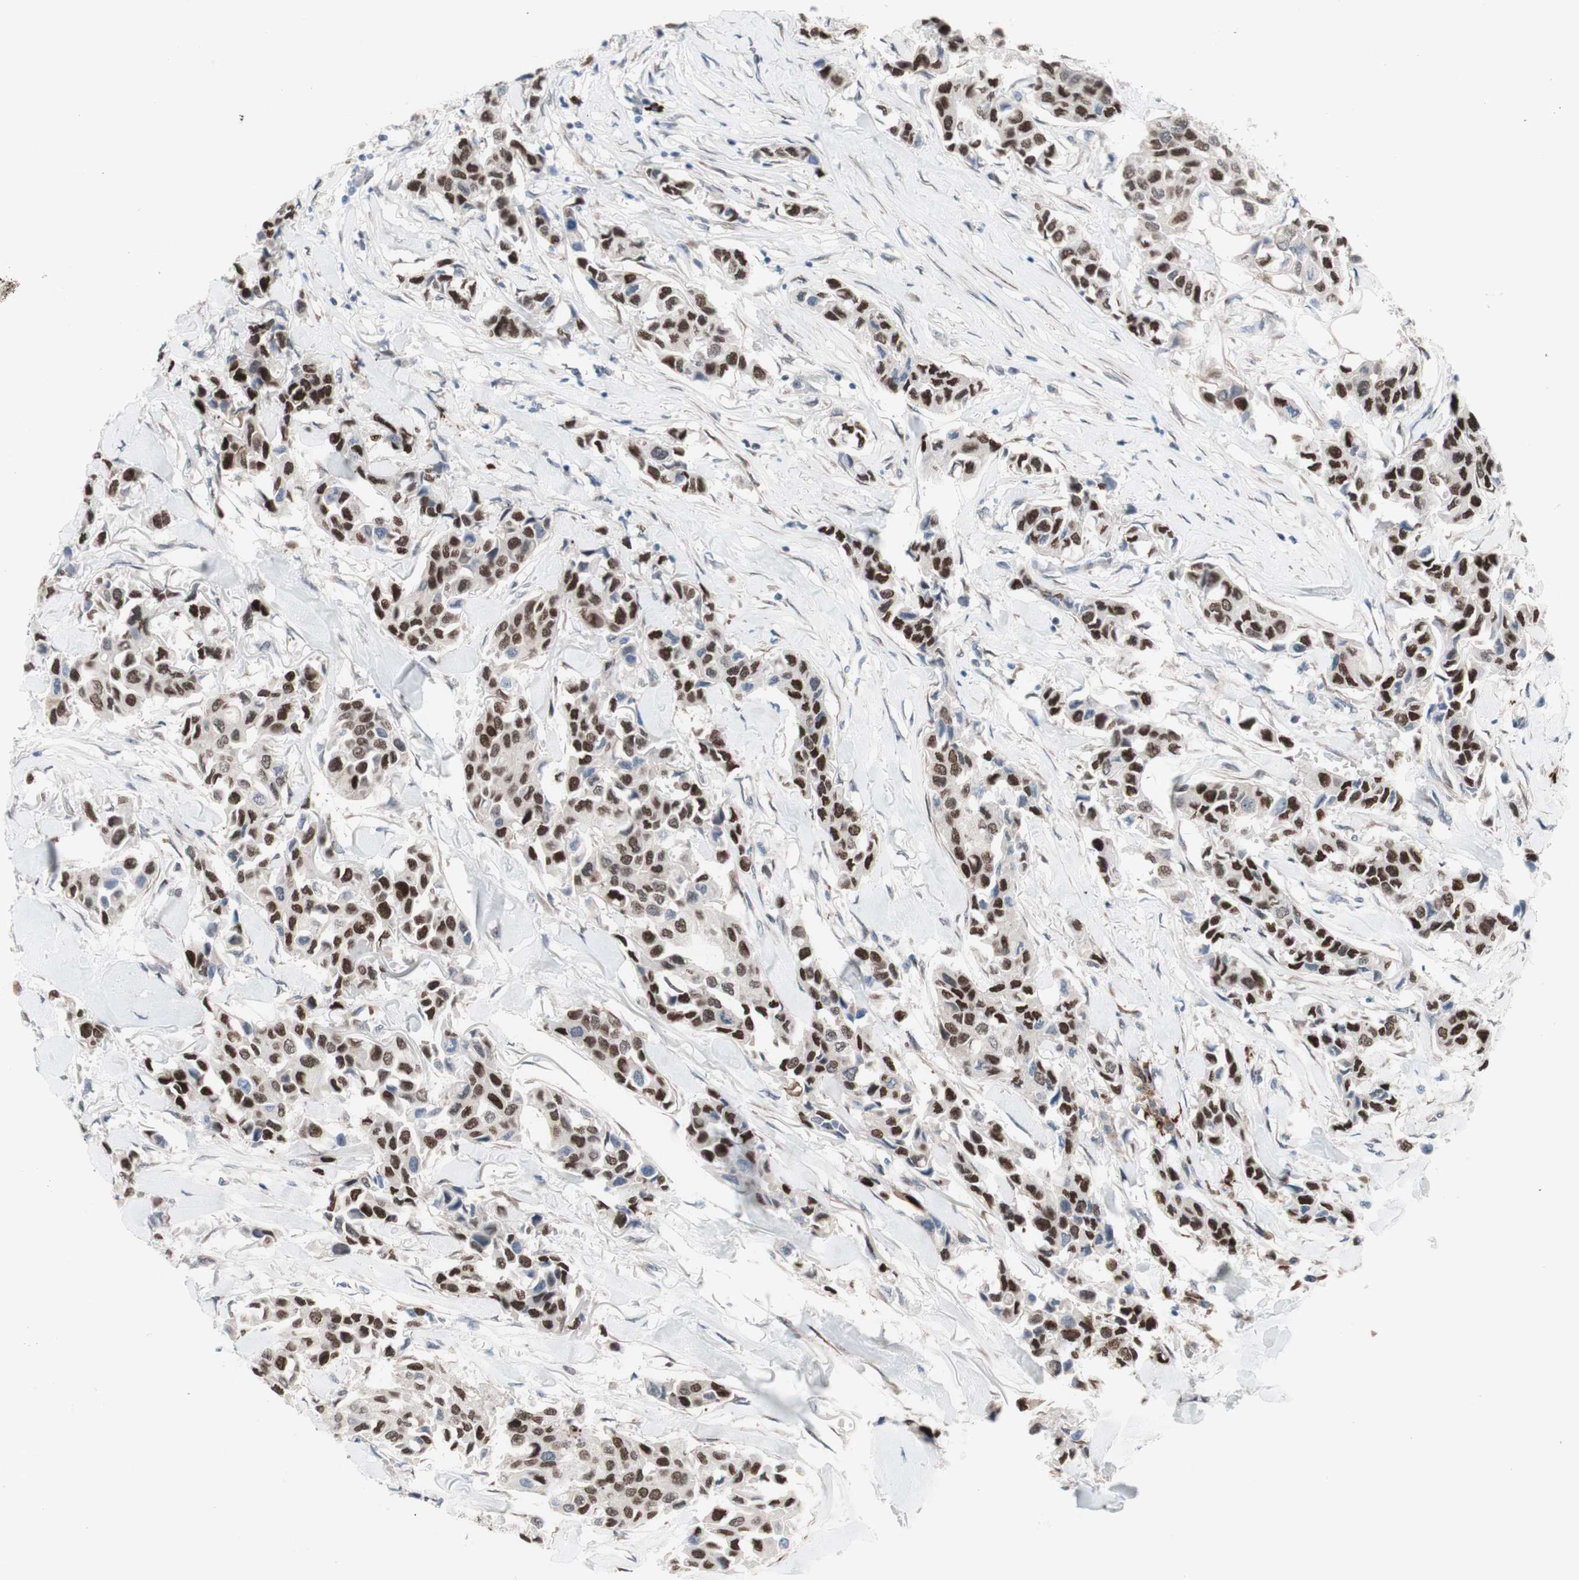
{"staining": {"intensity": "moderate", "quantity": "25%-75%", "location": "nuclear"}, "tissue": "breast cancer", "cell_type": "Tumor cells", "image_type": "cancer", "snomed": [{"axis": "morphology", "description": "Duct carcinoma"}, {"axis": "topography", "description": "Breast"}], "caption": "Breast infiltrating ductal carcinoma stained with immunohistochemistry (IHC) displays moderate nuclear positivity in approximately 25%-75% of tumor cells. (IHC, brightfield microscopy, high magnification).", "gene": "PHTF2", "patient": {"sex": "female", "age": 80}}